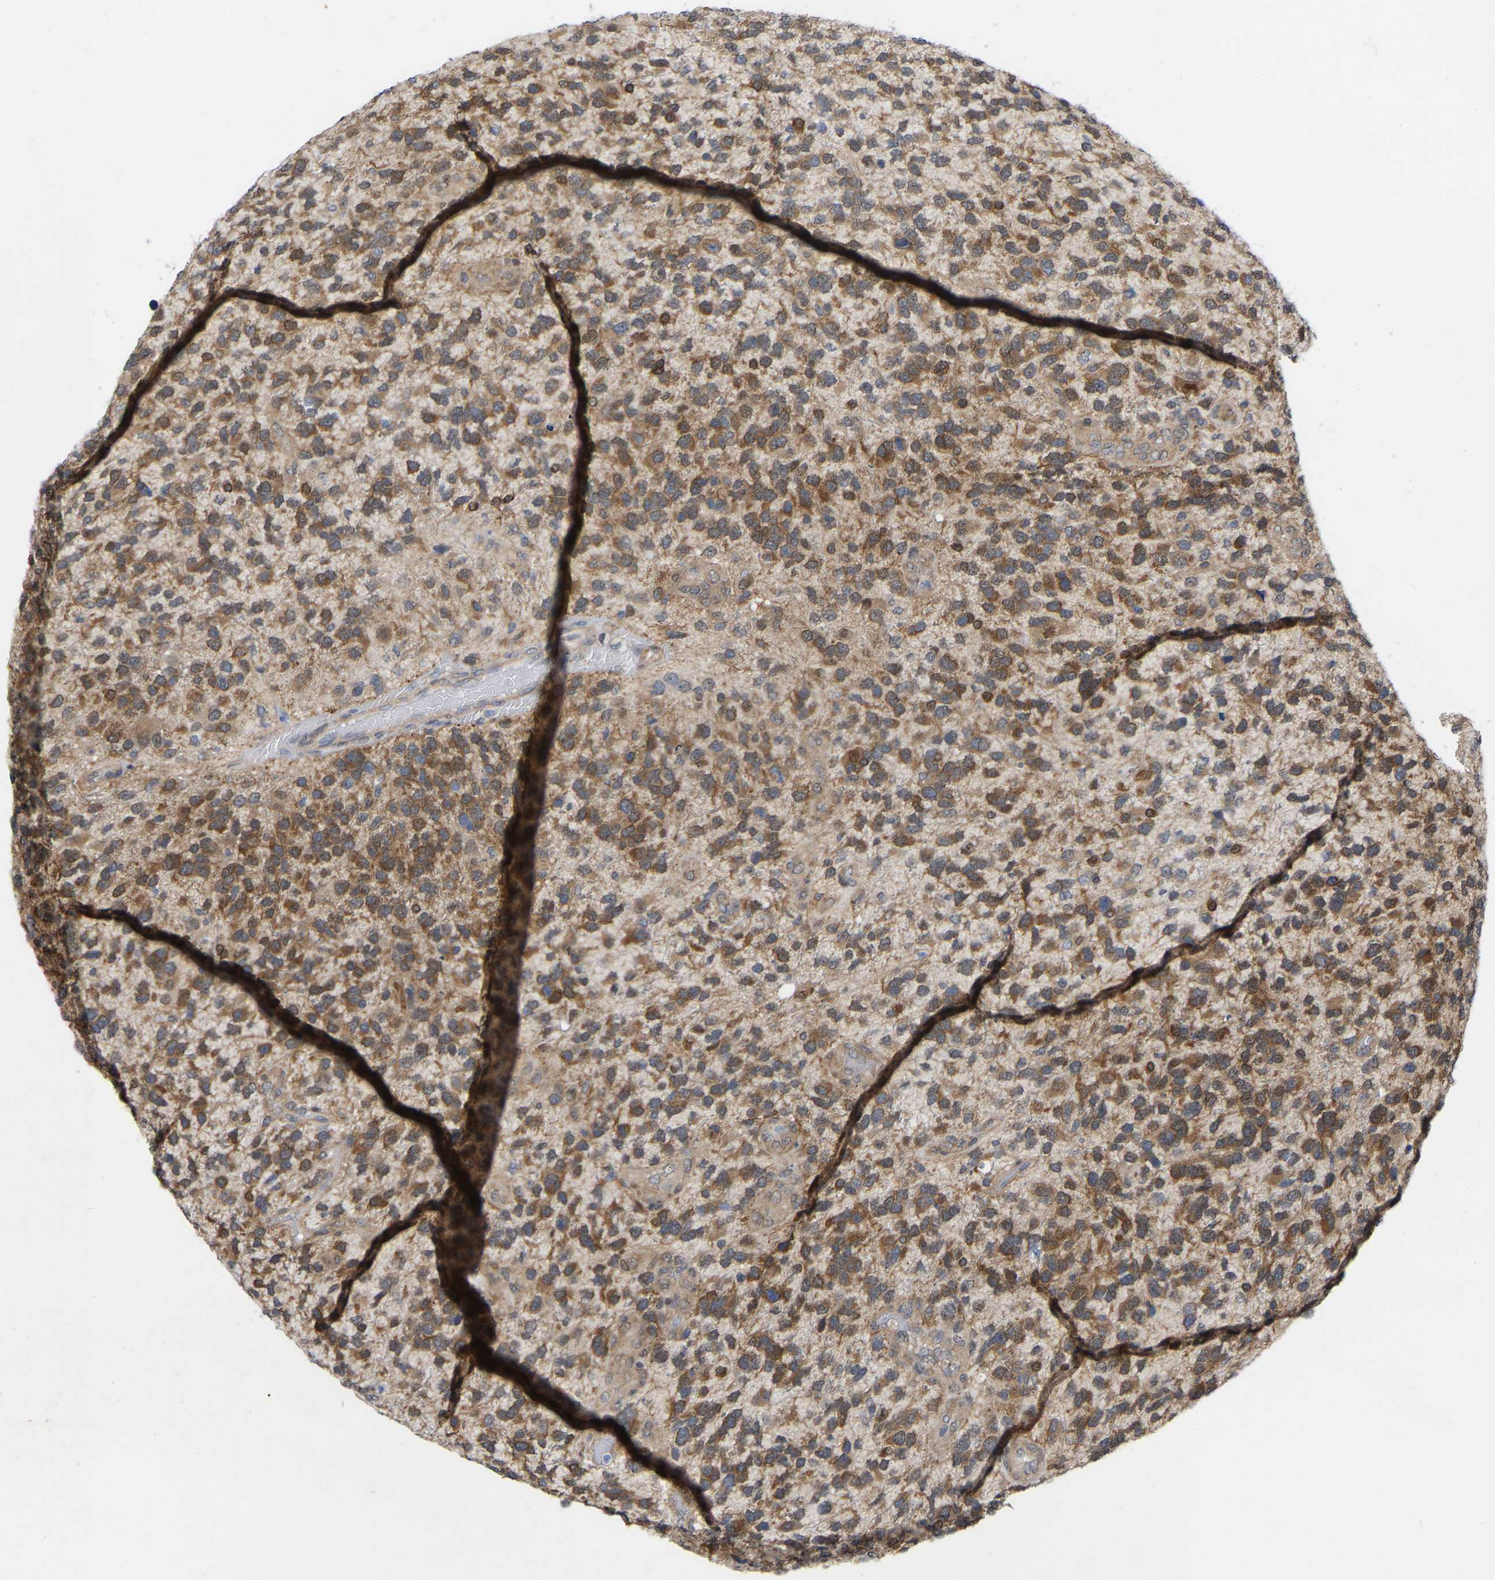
{"staining": {"intensity": "moderate", "quantity": ">75%", "location": "cytoplasmic/membranous"}, "tissue": "glioma", "cell_type": "Tumor cells", "image_type": "cancer", "snomed": [{"axis": "morphology", "description": "Glioma, malignant, High grade"}, {"axis": "topography", "description": "Brain"}], "caption": "Glioma stained with a protein marker reveals moderate staining in tumor cells.", "gene": "UBE4B", "patient": {"sex": "female", "age": 58}}